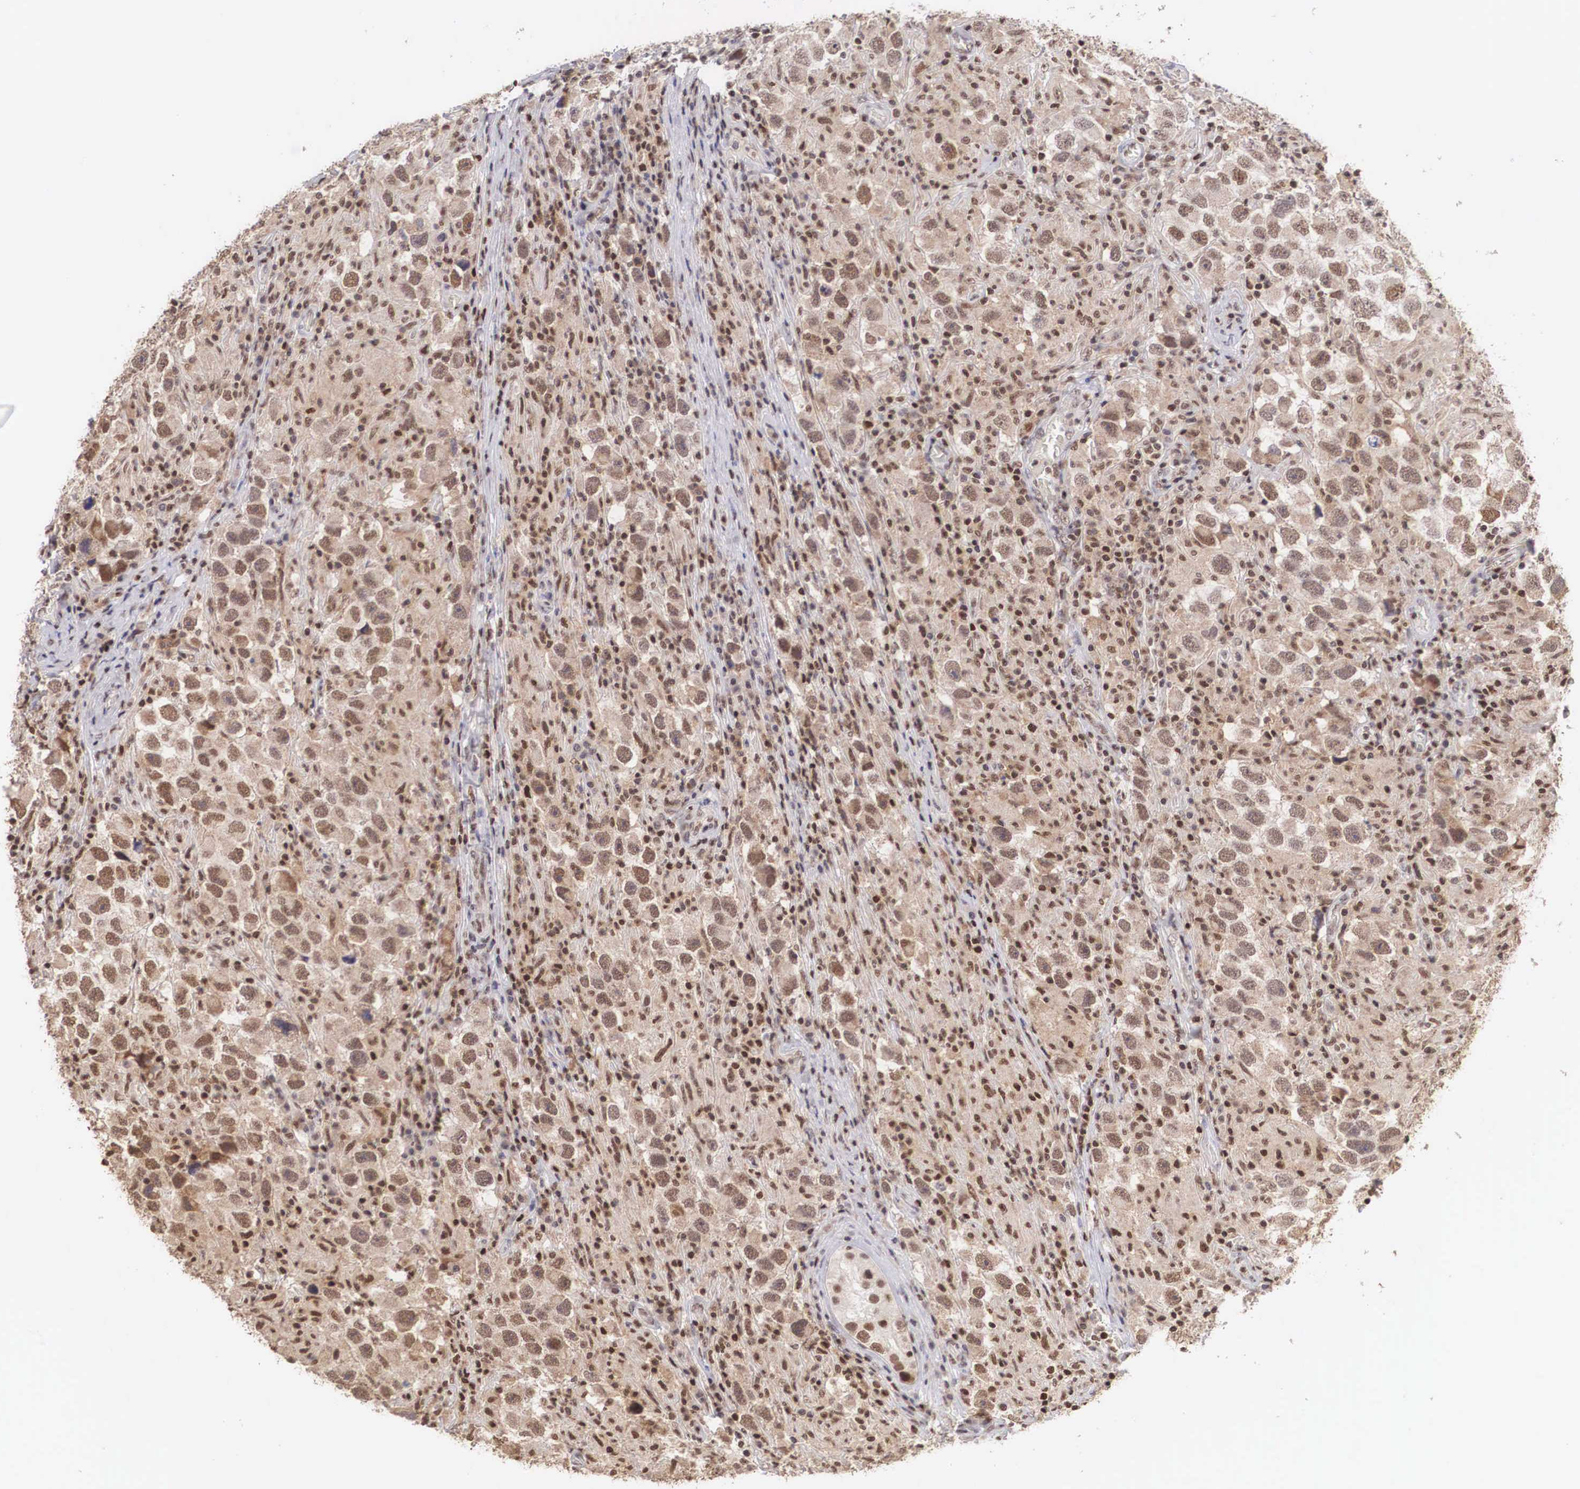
{"staining": {"intensity": "moderate", "quantity": "25%-75%", "location": "cytoplasmic/membranous,nuclear"}, "tissue": "testis cancer", "cell_type": "Tumor cells", "image_type": "cancer", "snomed": [{"axis": "morphology", "description": "Carcinoma, Embryonal, NOS"}, {"axis": "topography", "description": "Testis"}], "caption": "A high-resolution image shows IHC staining of testis cancer, which reveals moderate cytoplasmic/membranous and nuclear staining in about 25%-75% of tumor cells.", "gene": "HTATSF1", "patient": {"sex": "male", "age": 21}}